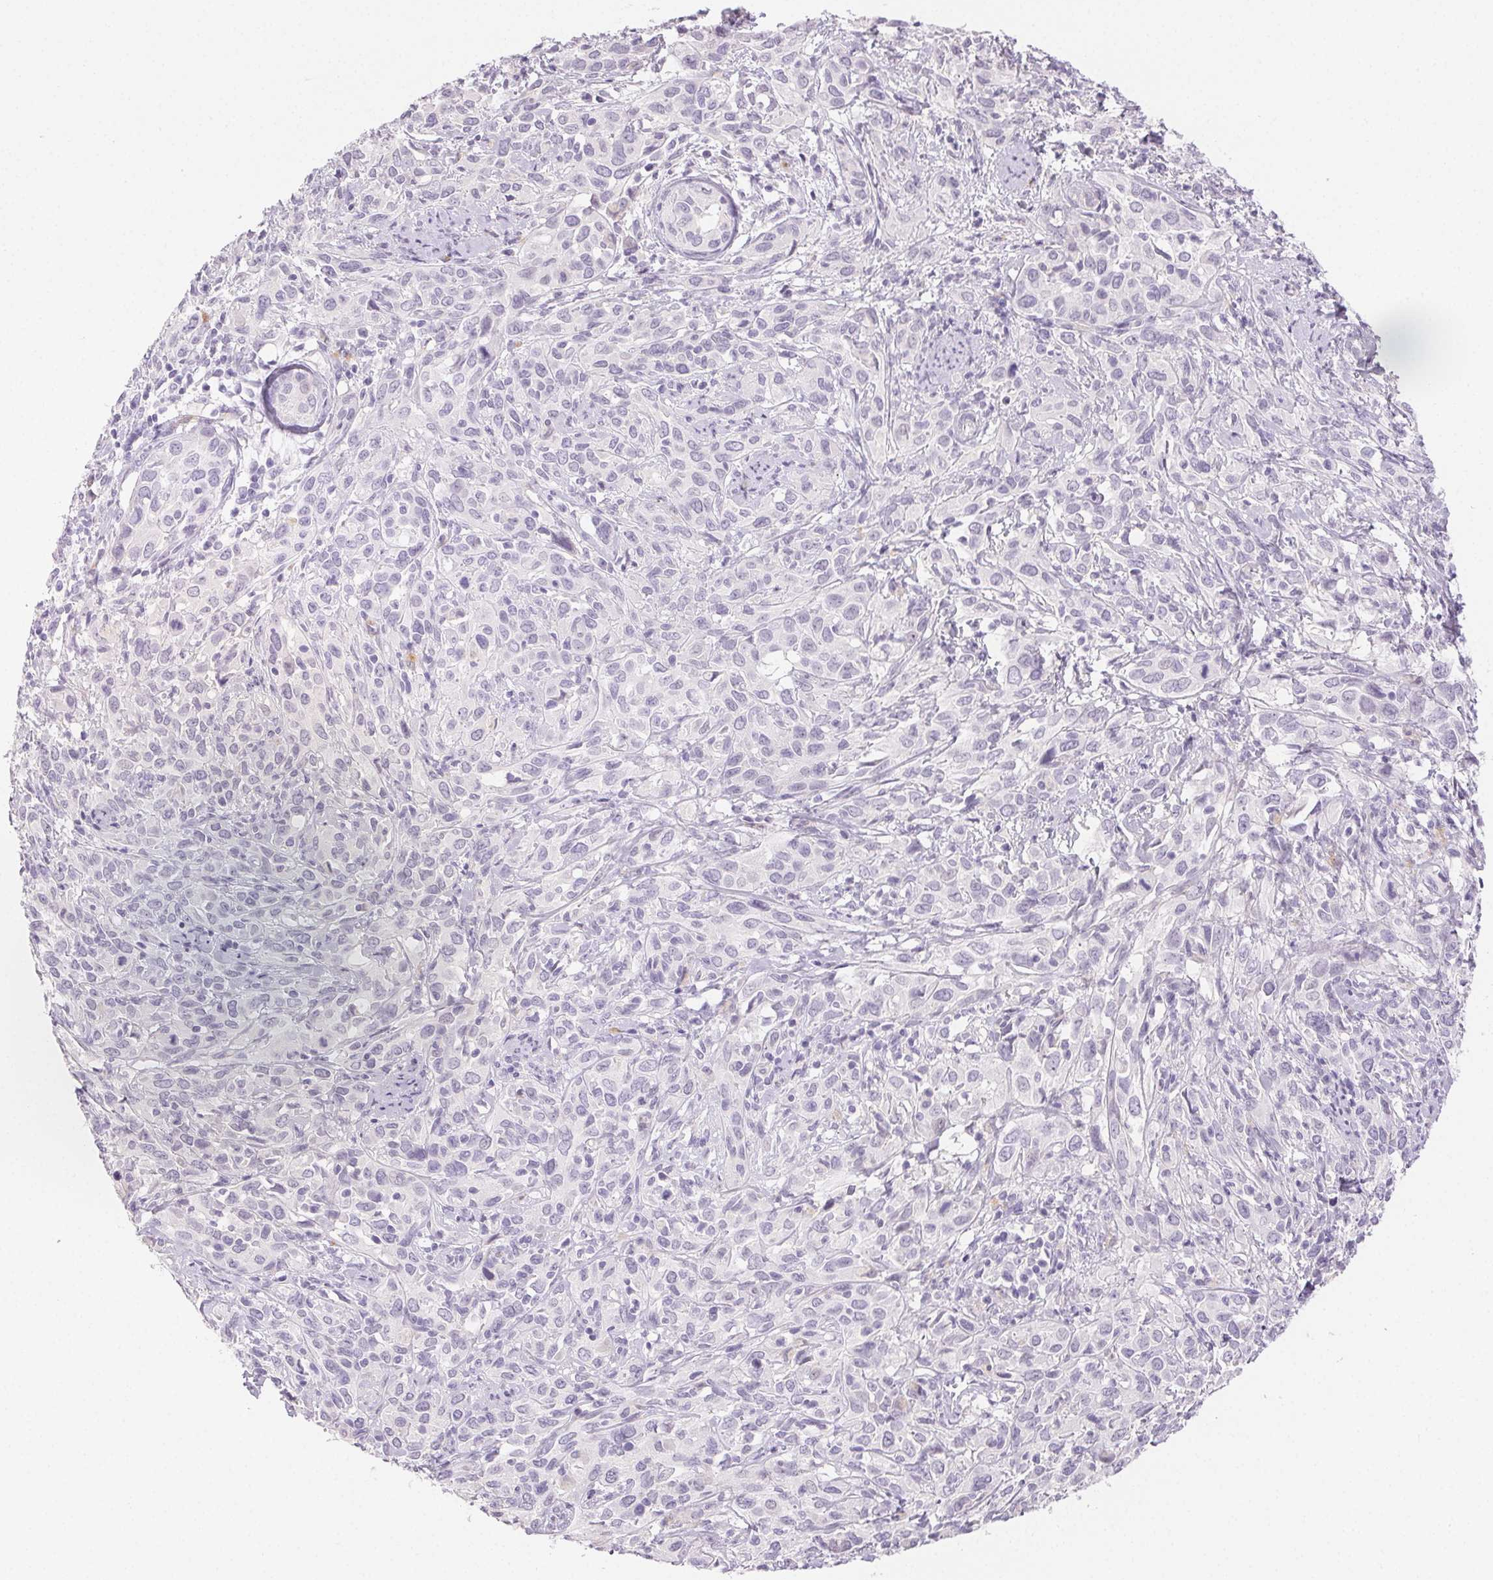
{"staining": {"intensity": "negative", "quantity": "none", "location": "none"}, "tissue": "cervical cancer", "cell_type": "Tumor cells", "image_type": "cancer", "snomed": [{"axis": "morphology", "description": "Normal tissue, NOS"}, {"axis": "morphology", "description": "Squamous cell carcinoma, NOS"}, {"axis": "topography", "description": "Cervix"}], "caption": "Immunohistochemistry (IHC) of cervical cancer displays no staining in tumor cells.", "gene": "BPIFB2", "patient": {"sex": "female", "age": 51}}